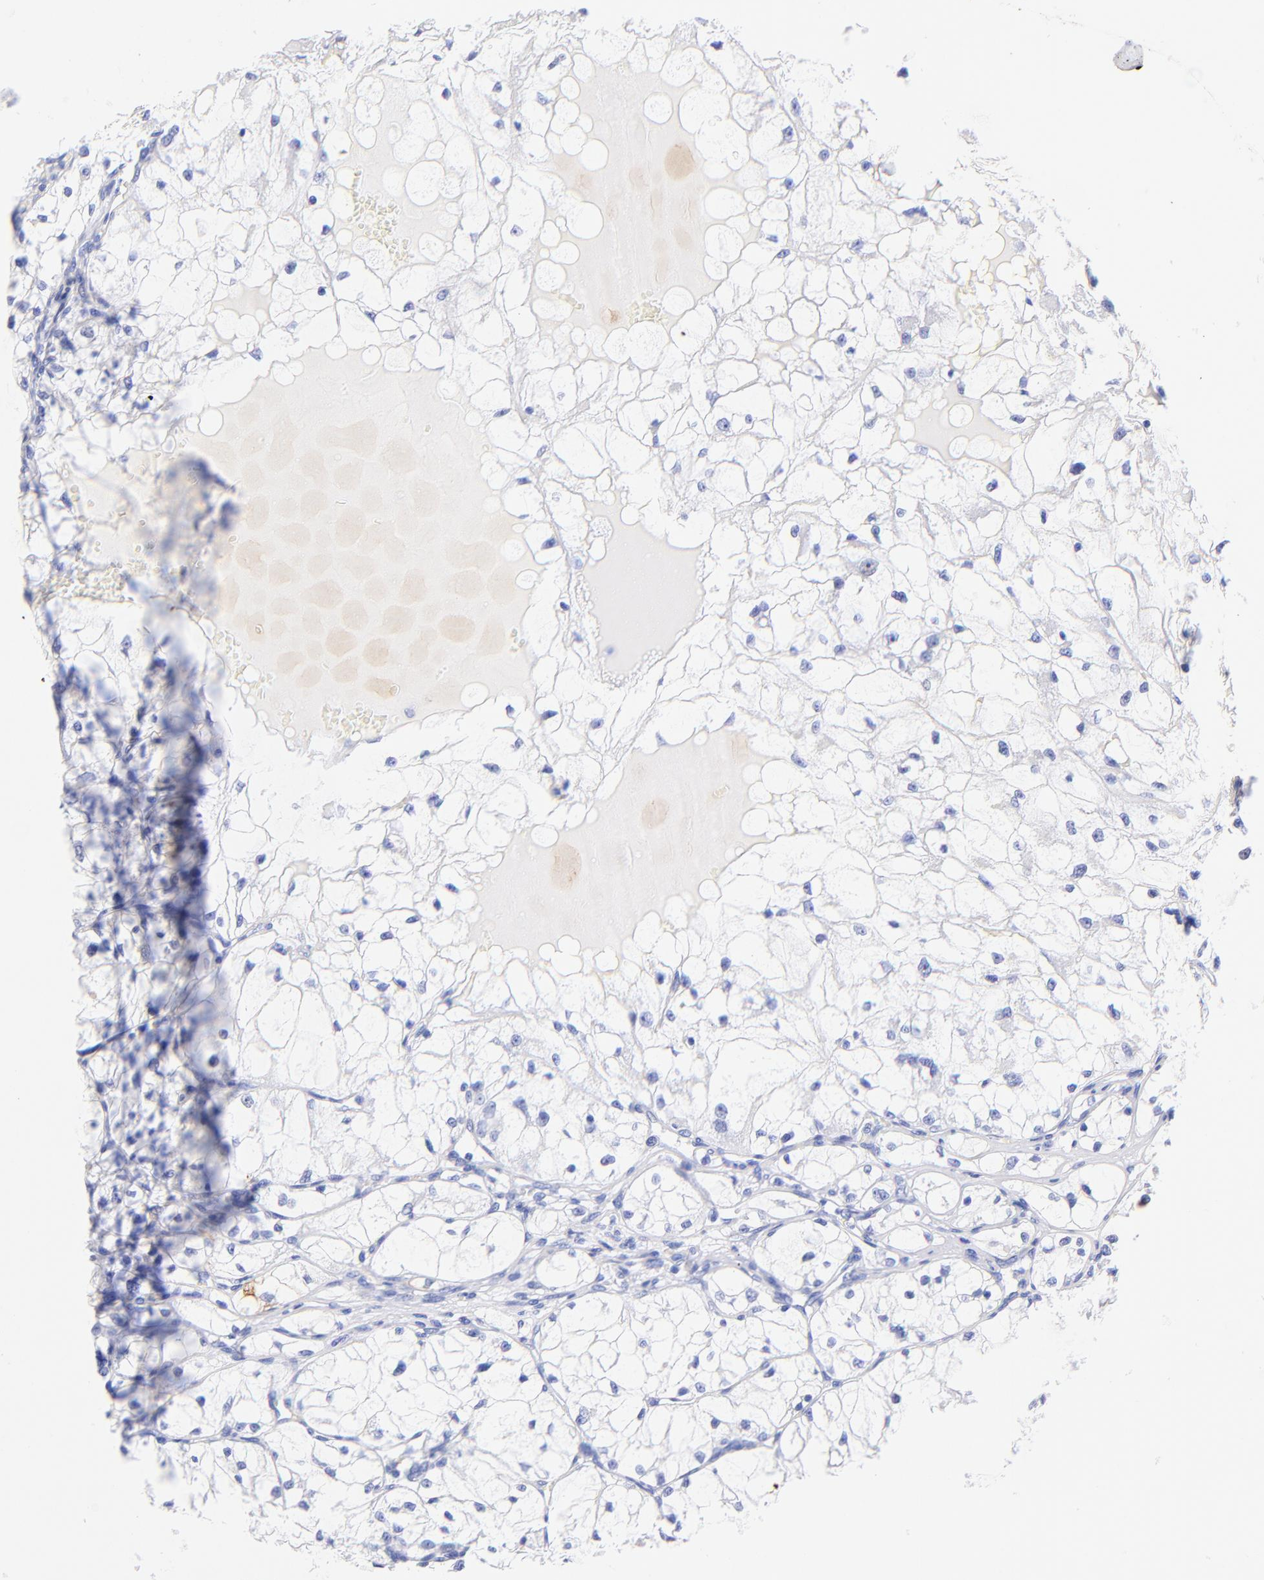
{"staining": {"intensity": "moderate", "quantity": ">75%", "location": "cytoplasmic/membranous"}, "tissue": "renal cancer", "cell_type": "Tumor cells", "image_type": "cancer", "snomed": [{"axis": "morphology", "description": "Adenocarcinoma, NOS"}, {"axis": "topography", "description": "Kidney"}], "caption": "IHC histopathology image of renal adenocarcinoma stained for a protein (brown), which shows medium levels of moderate cytoplasmic/membranous staining in approximately >75% of tumor cells.", "gene": "KRT19", "patient": {"sex": "male", "age": 61}}